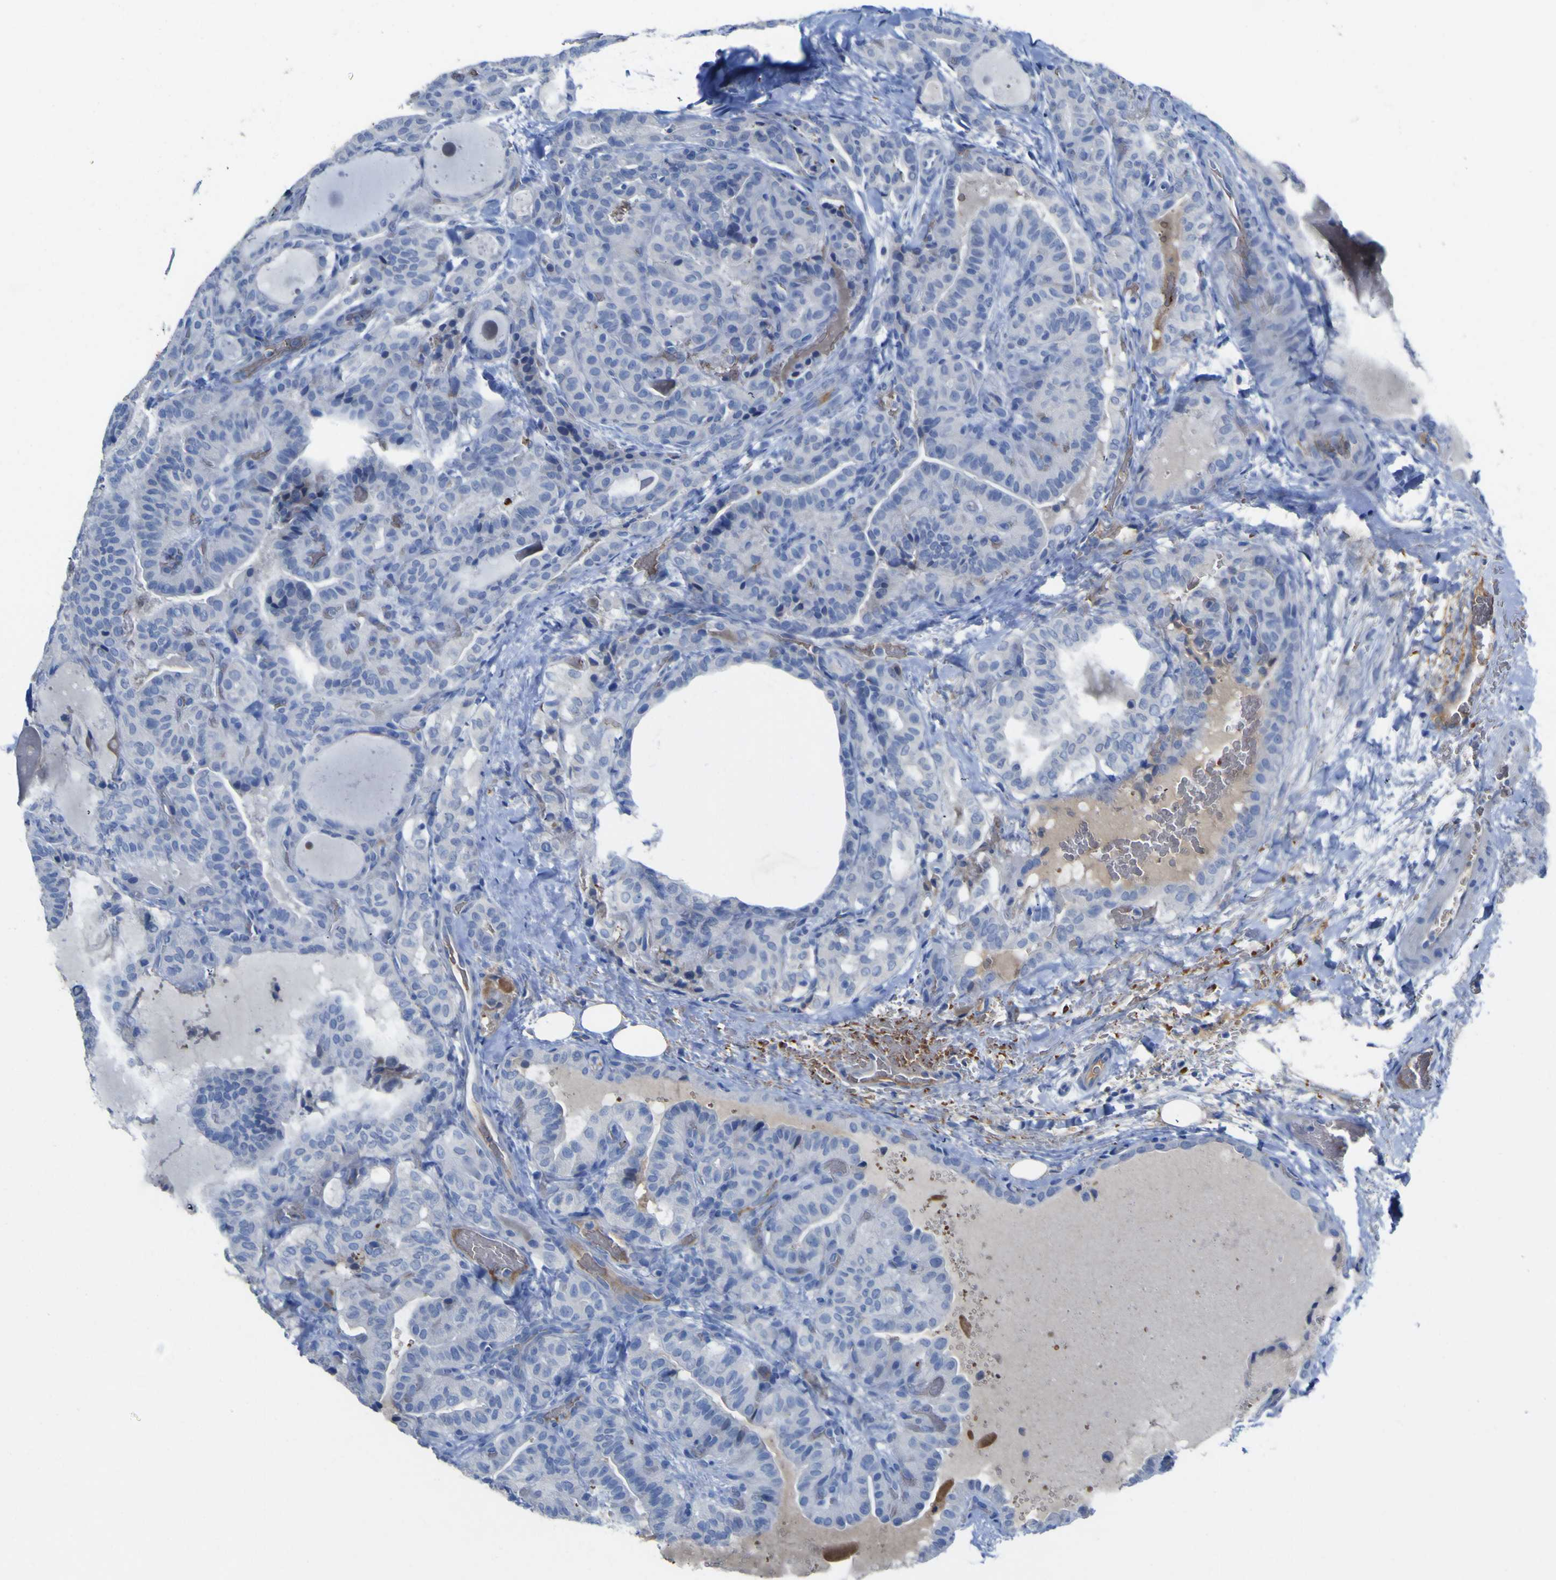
{"staining": {"intensity": "negative", "quantity": "none", "location": "none"}, "tissue": "thyroid cancer", "cell_type": "Tumor cells", "image_type": "cancer", "snomed": [{"axis": "morphology", "description": "Papillary adenocarcinoma, NOS"}, {"axis": "topography", "description": "Thyroid gland"}], "caption": "IHC photomicrograph of neoplastic tissue: thyroid papillary adenocarcinoma stained with DAB reveals no significant protein expression in tumor cells.", "gene": "GCM1", "patient": {"sex": "male", "age": 77}}